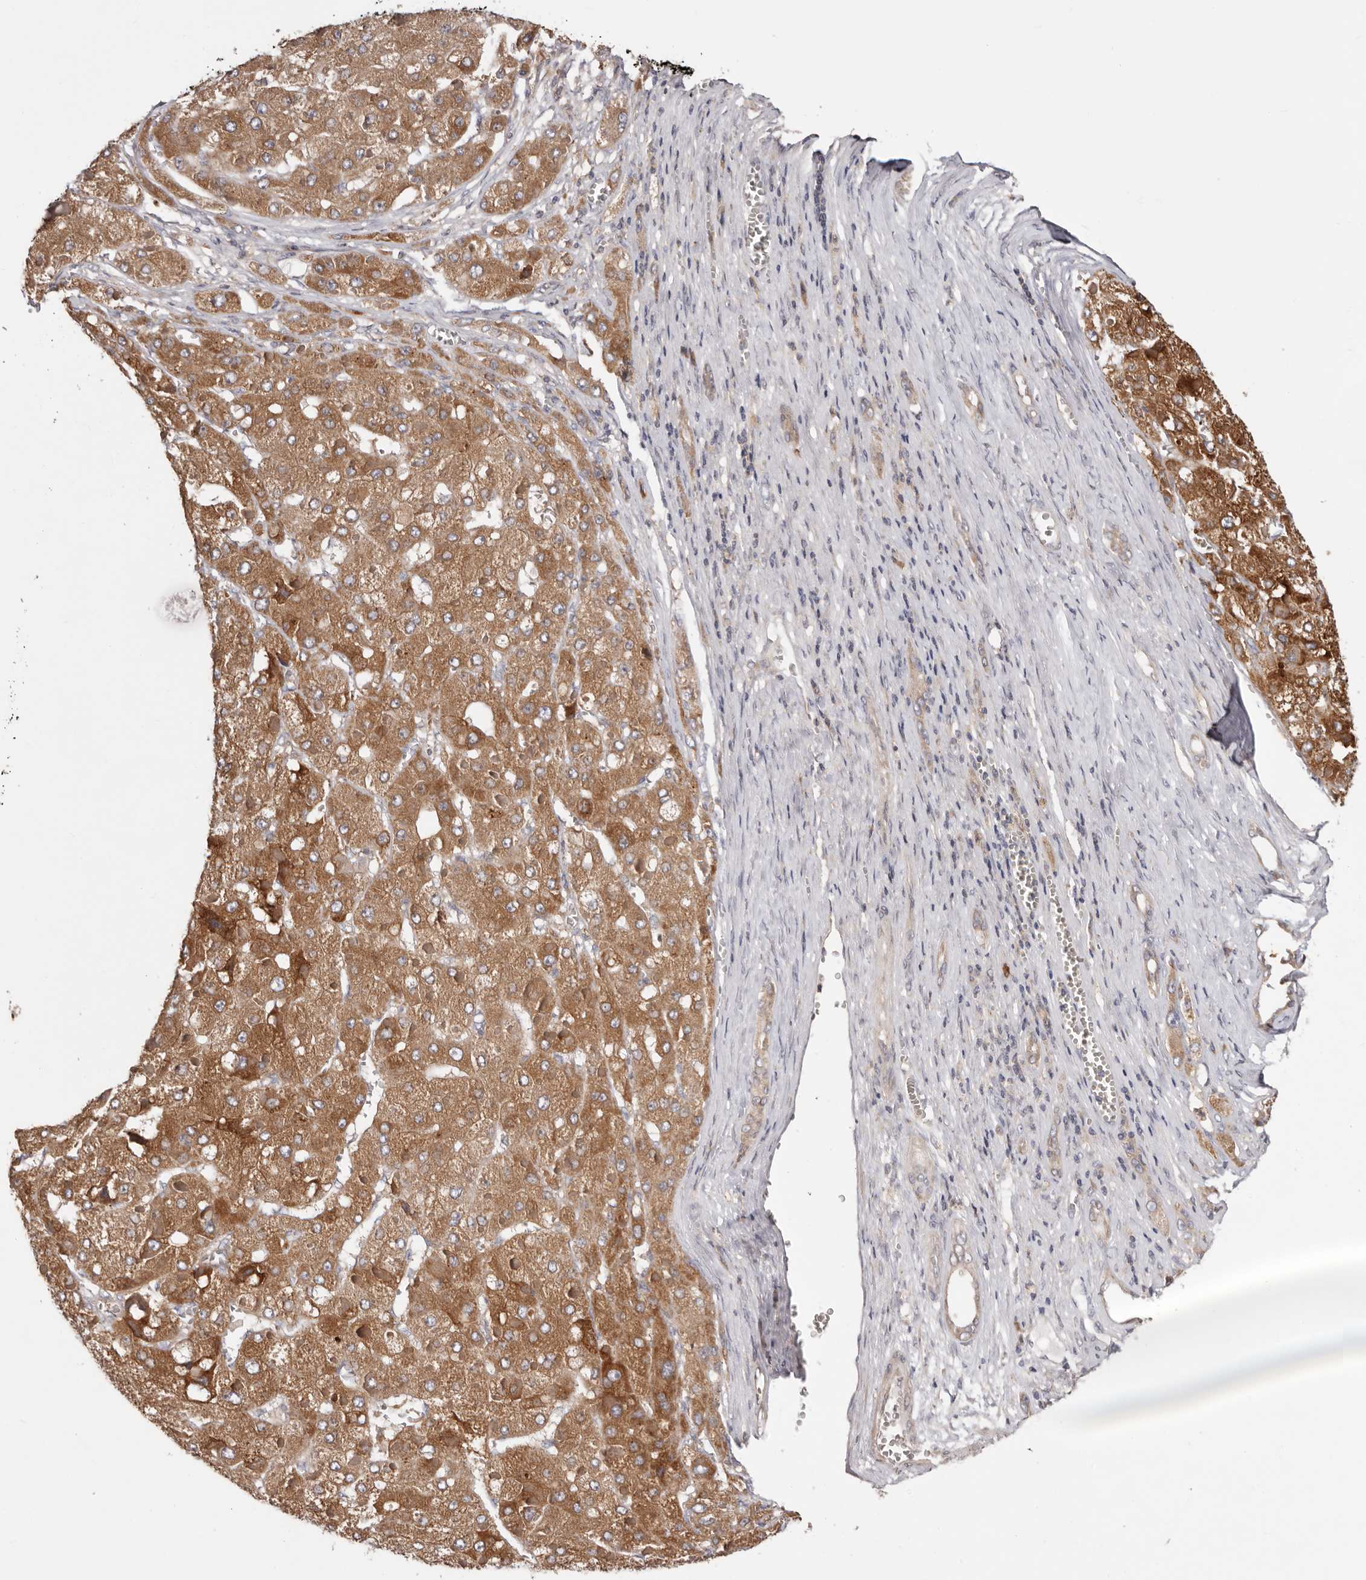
{"staining": {"intensity": "moderate", "quantity": ">75%", "location": "cytoplasmic/membranous"}, "tissue": "liver cancer", "cell_type": "Tumor cells", "image_type": "cancer", "snomed": [{"axis": "morphology", "description": "Carcinoma, Hepatocellular, NOS"}, {"axis": "topography", "description": "Liver"}], "caption": "IHC of liver cancer (hepatocellular carcinoma) demonstrates medium levels of moderate cytoplasmic/membranous staining in about >75% of tumor cells.", "gene": "TMUB1", "patient": {"sex": "female", "age": 73}}